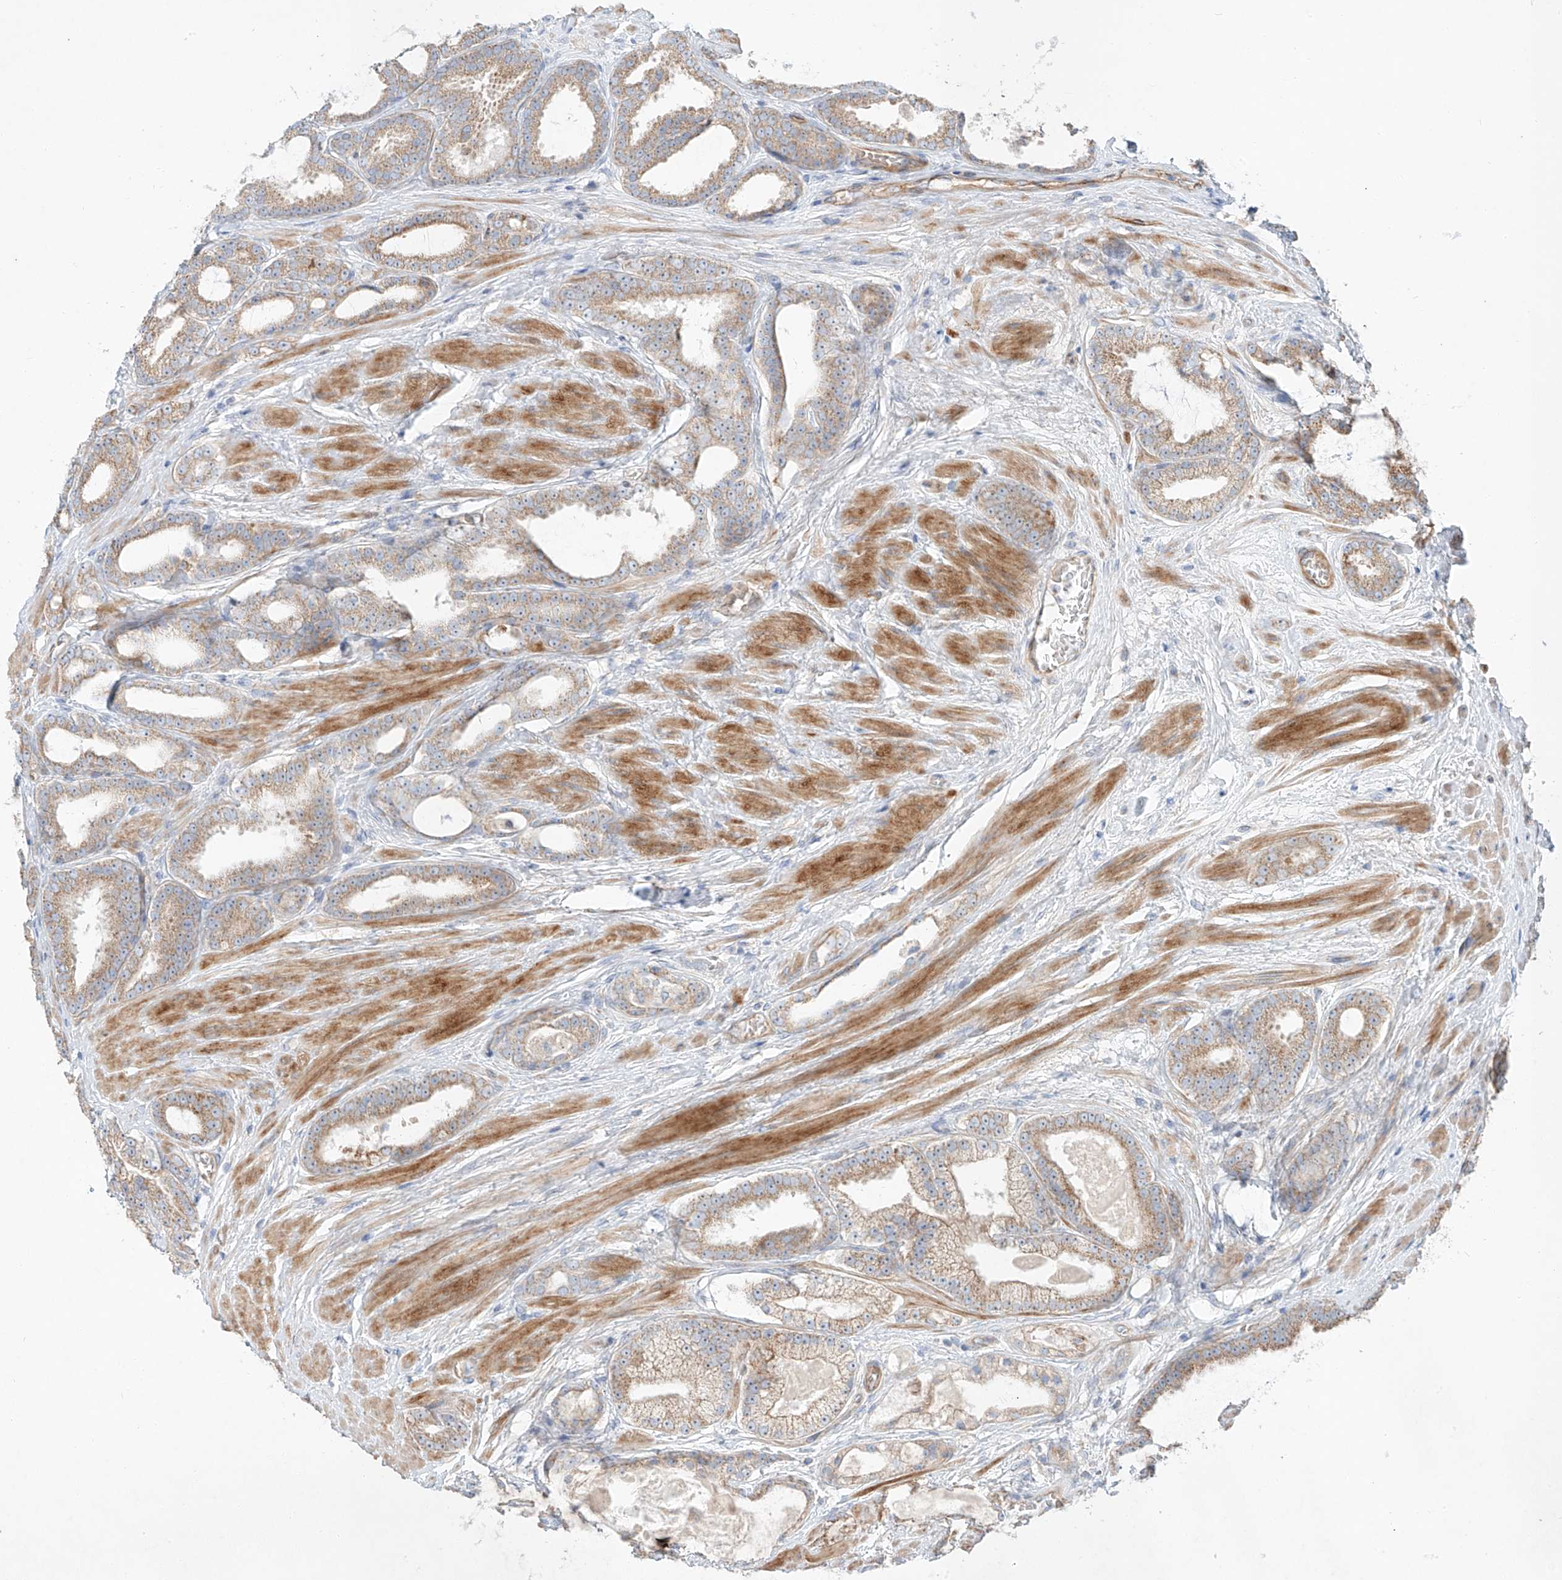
{"staining": {"intensity": "weak", "quantity": ">75%", "location": "cytoplasmic/membranous"}, "tissue": "prostate cancer", "cell_type": "Tumor cells", "image_type": "cancer", "snomed": [{"axis": "morphology", "description": "Adenocarcinoma, High grade"}, {"axis": "topography", "description": "Prostate"}], "caption": "DAB immunohistochemical staining of human high-grade adenocarcinoma (prostate) demonstrates weak cytoplasmic/membranous protein expression in approximately >75% of tumor cells. (brown staining indicates protein expression, while blue staining denotes nuclei).", "gene": "AJM1", "patient": {"sex": "male", "age": 60}}